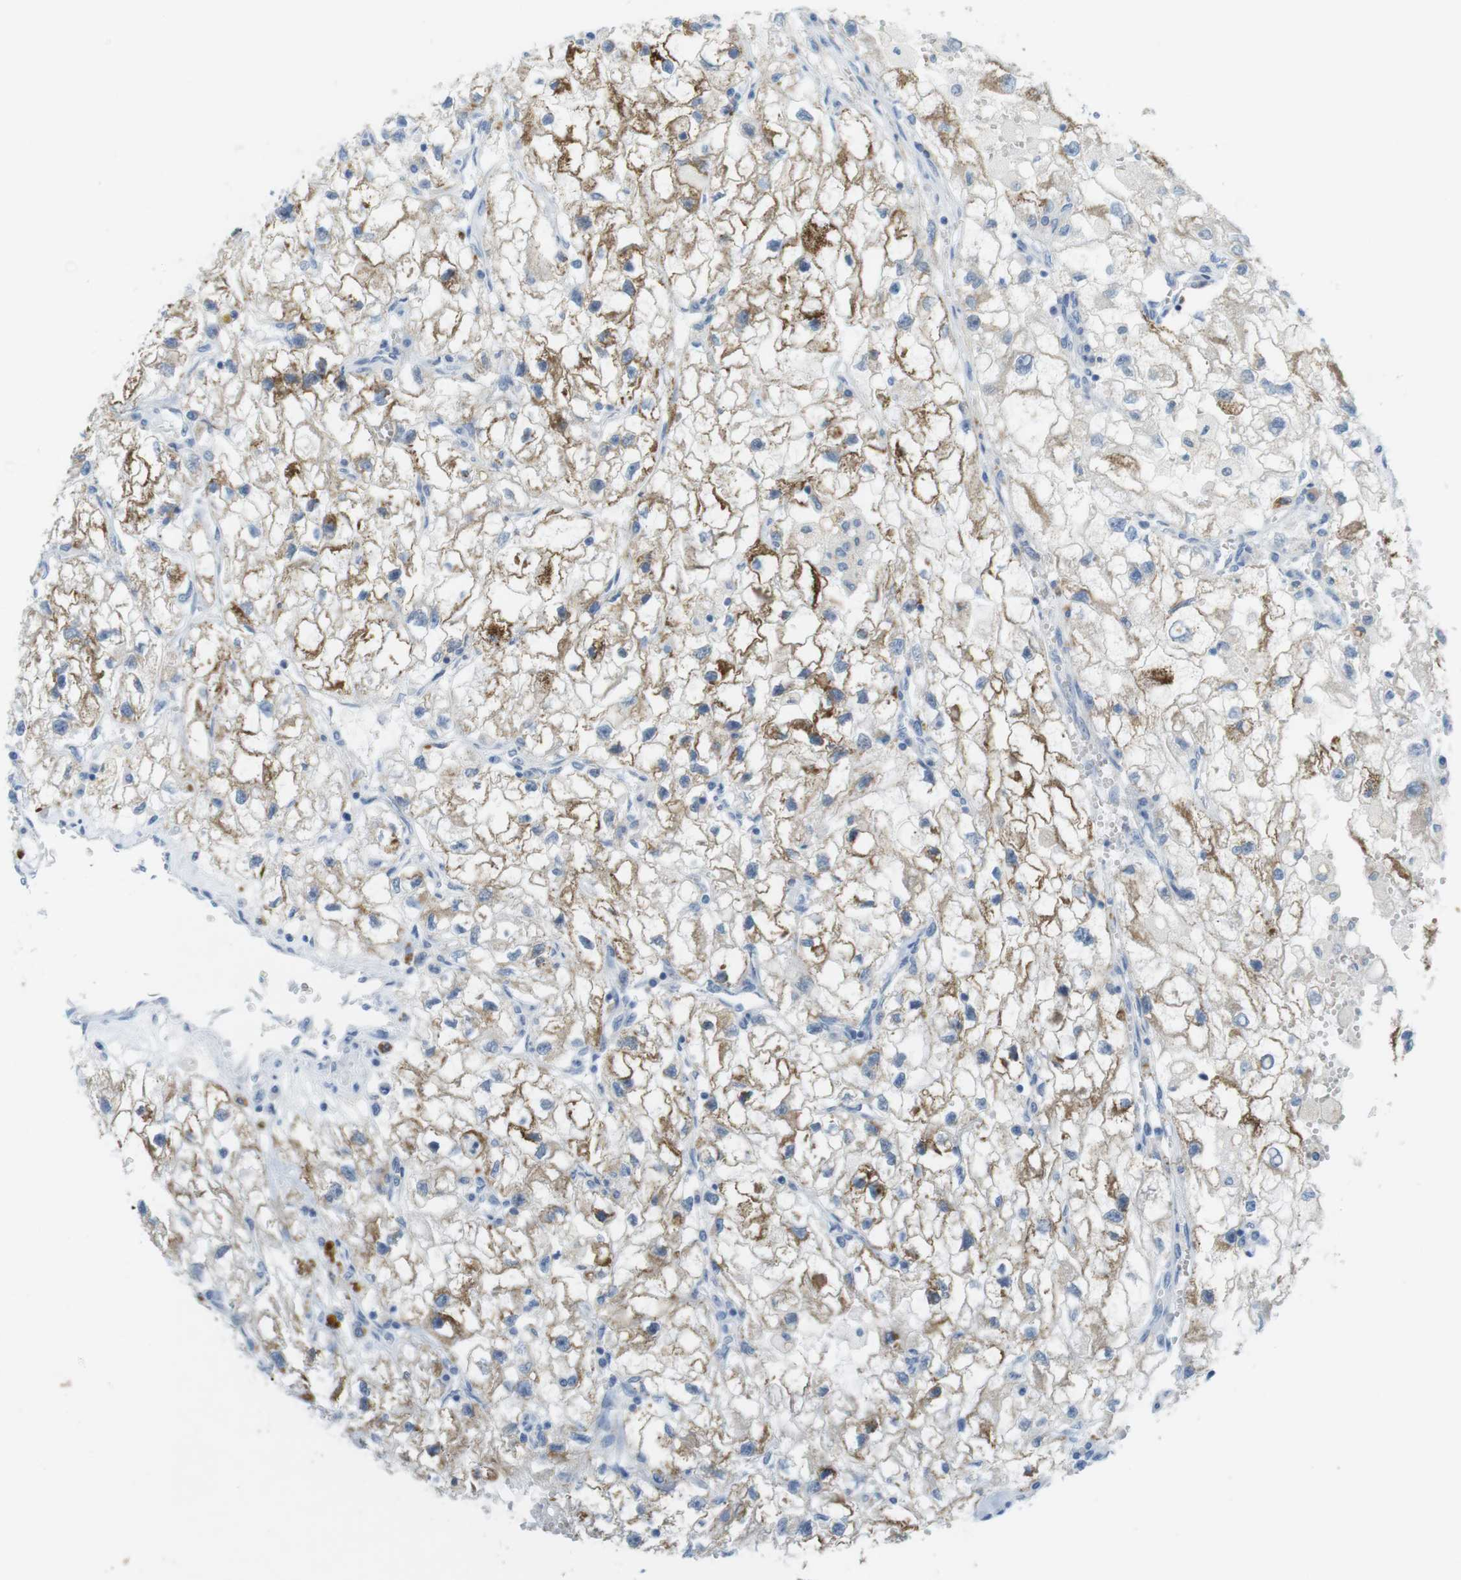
{"staining": {"intensity": "moderate", "quantity": ">75%", "location": "cytoplasmic/membranous"}, "tissue": "renal cancer", "cell_type": "Tumor cells", "image_type": "cancer", "snomed": [{"axis": "morphology", "description": "Adenocarcinoma, NOS"}, {"axis": "topography", "description": "Kidney"}], "caption": "Immunohistochemical staining of renal cancer (adenocarcinoma) shows medium levels of moderate cytoplasmic/membranous protein positivity in approximately >75% of tumor cells.", "gene": "YIPF1", "patient": {"sex": "female", "age": 70}}